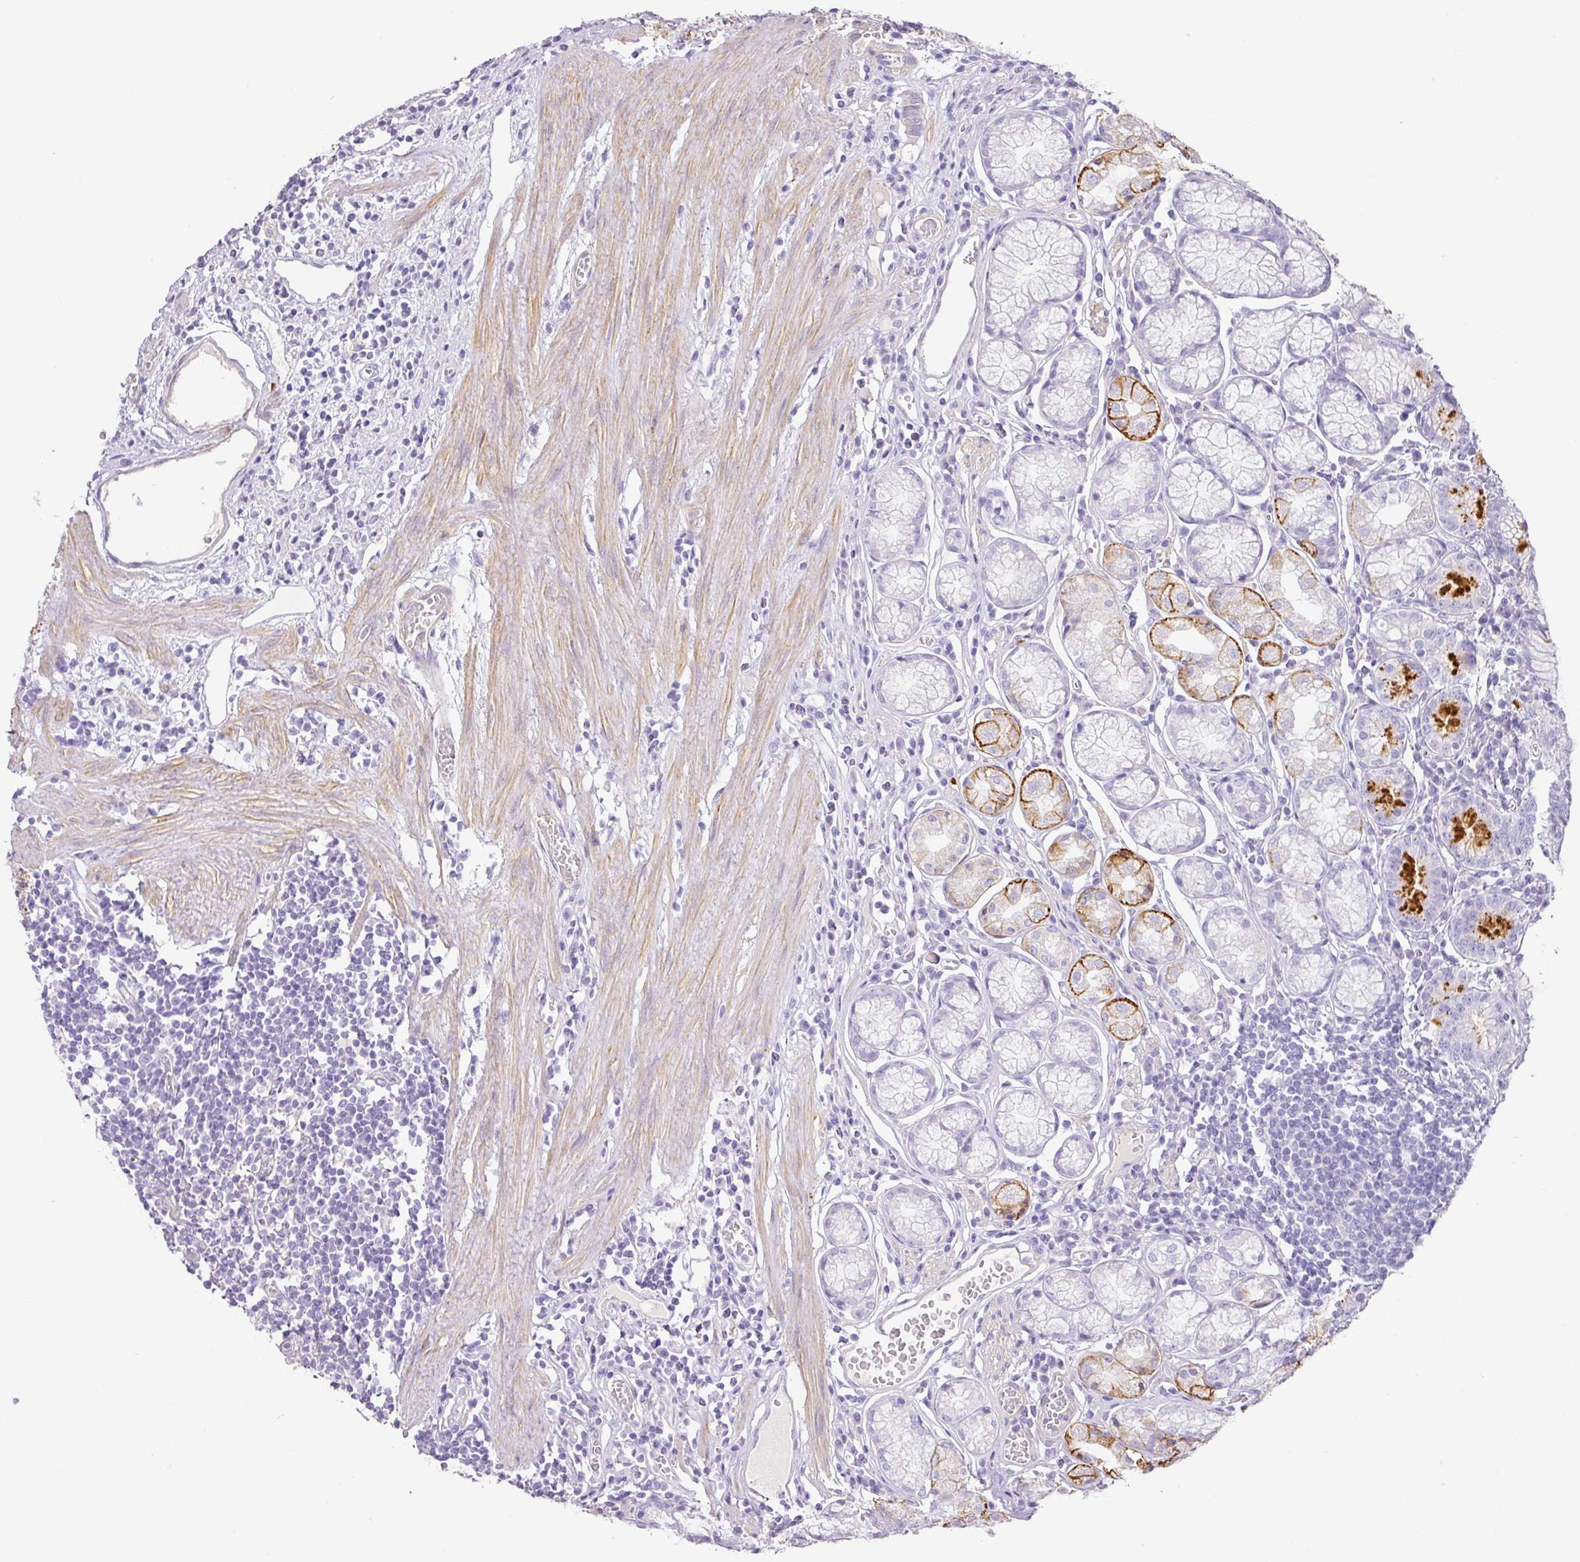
{"staining": {"intensity": "strong", "quantity": "<25%", "location": "cytoplasmic/membranous"}, "tissue": "stomach", "cell_type": "Glandular cells", "image_type": "normal", "snomed": [{"axis": "morphology", "description": "Normal tissue, NOS"}, {"axis": "topography", "description": "Stomach"}], "caption": "This histopathology image exhibits immunohistochemistry (IHC) staining of unremarkable stomach, with medium strong cytoplasmic/membranous staining in approximately <25% of glandular cells.", "gene": "TARM1", "patient": {"sex": "male", "age": 55}}